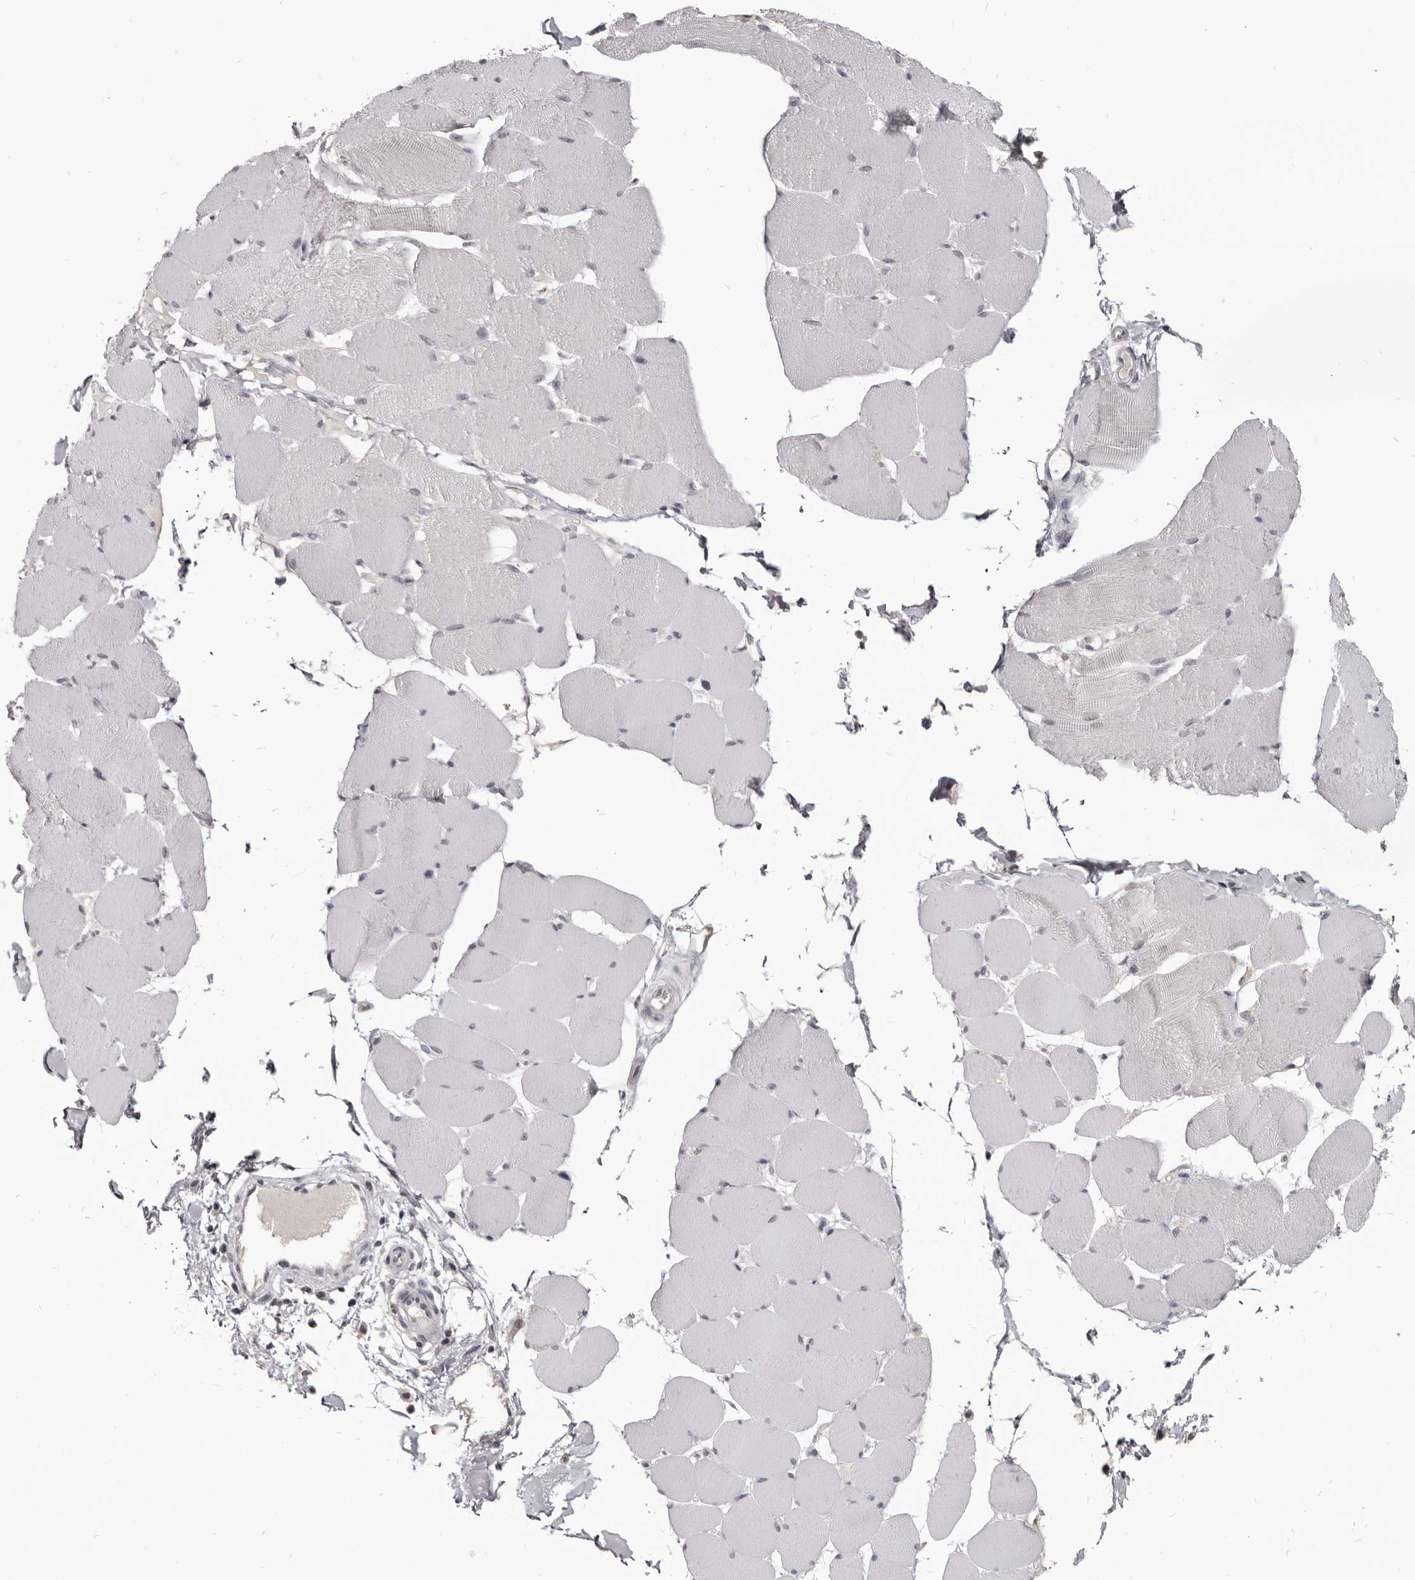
{"staining": {"intensity": "negative", "quantity": "none", "location": "none"}, "tissue": "skeletal muscle", "cell_type": "Myocytes", "image_type": "normal", "snomed": [{"axis": "morphology", "description": "Normal tissue, NOS"}, {"axis": "topography", "description": "Skin"}, {"axis": "topography", "description": "Skeletal muscle"}], "caption": "The immunohistochemistry photomicrograph has no significant expression in myocytes of skeletal muscle.", "gene": "CGN", "patient": {"sex": "male", "age": 83}}